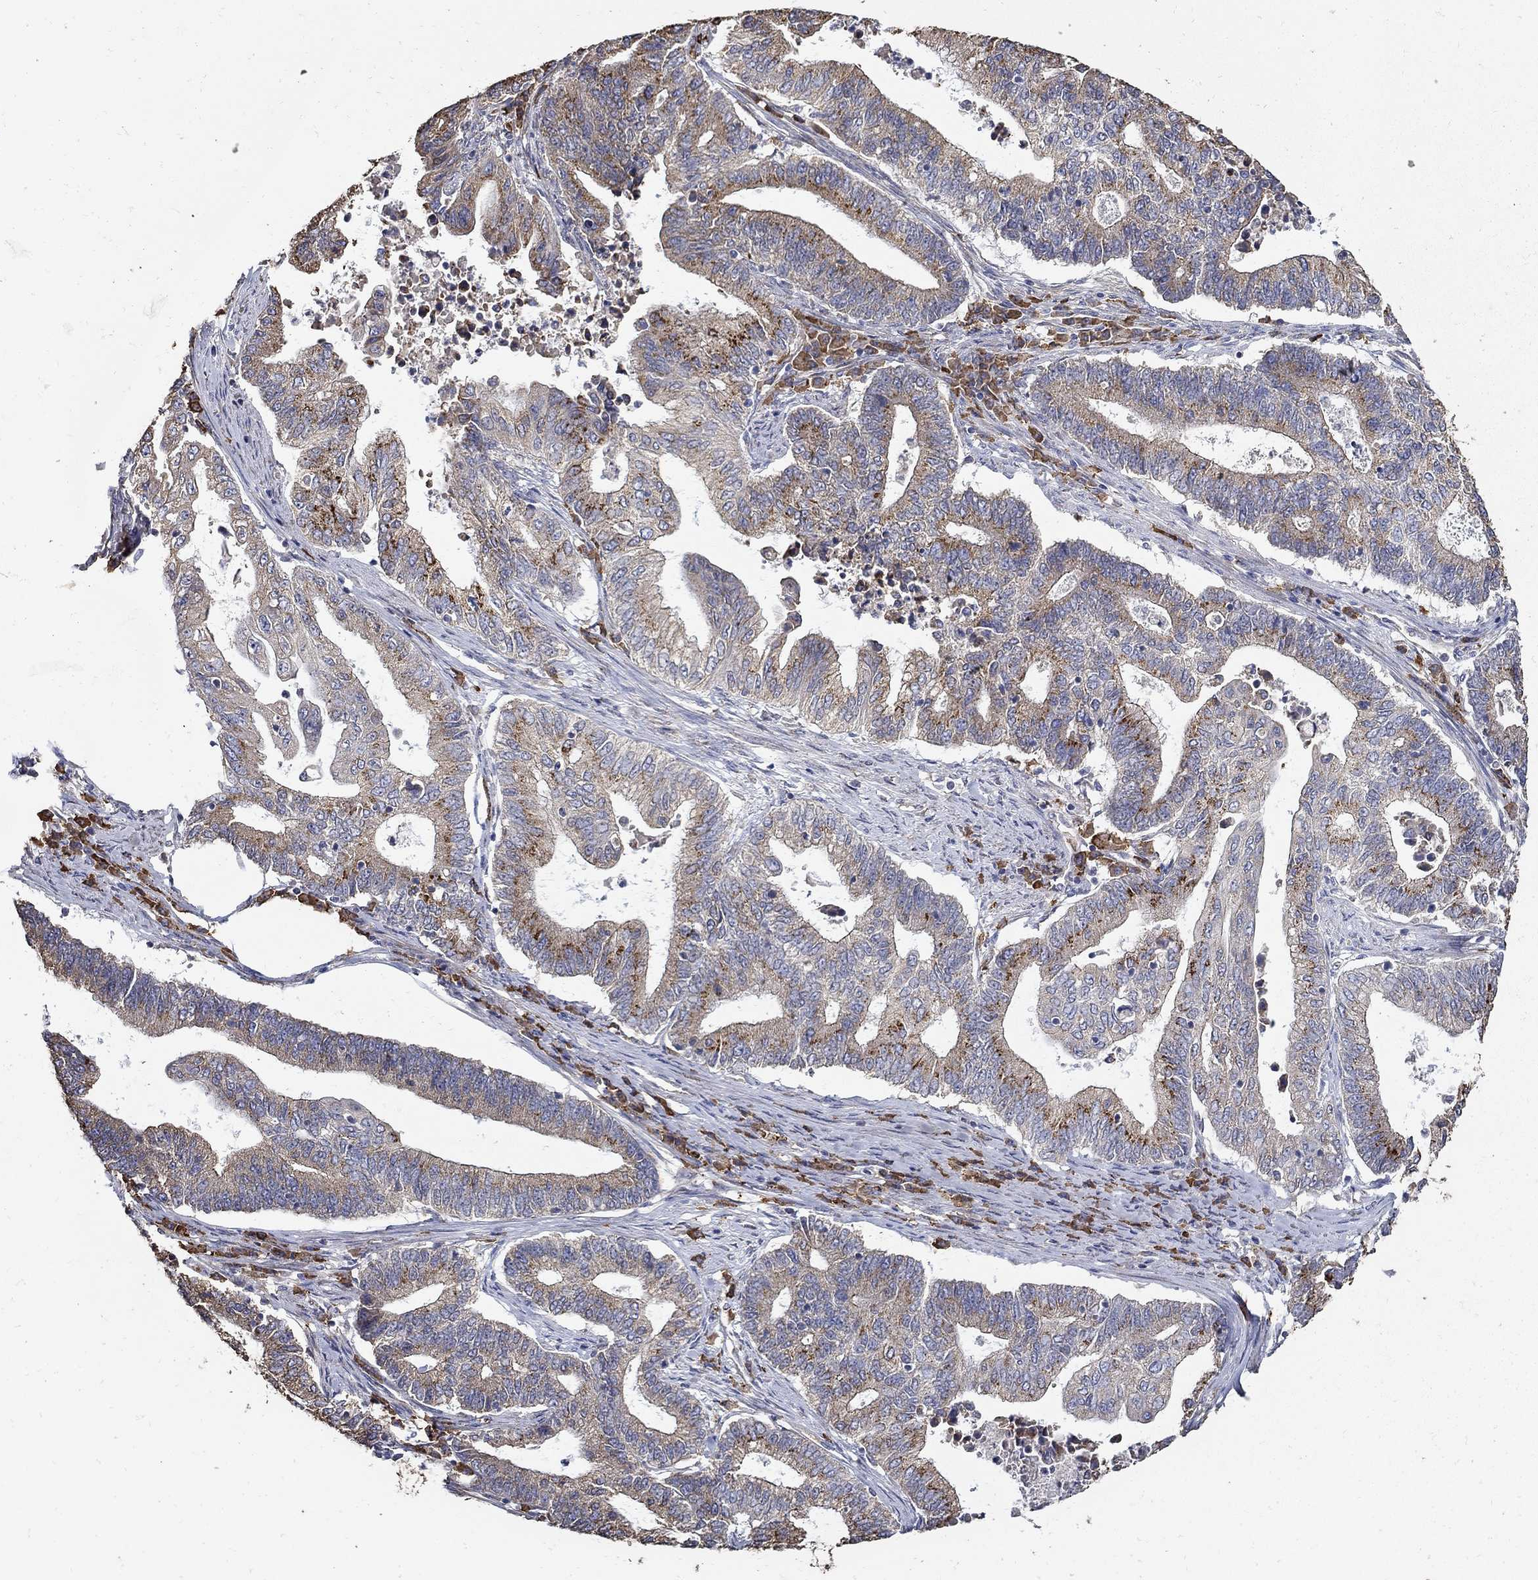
{"staining": {"intensity": "moderate", "quantity": "<25%", "location": "cytoplasmic/membranous"}, "tissue": "endometrial cancer", "cell_type": "Tumor cells", "image_type": "cancer", "snomed": [{"axis": "morphology", "description": "Adenocarcinoma, NOS"}, {"axis": "topography", "description": "Uterus"}, {"axis": "topography", "description": "Endometrium"}], "caption": "Immunohistochemistry of endometrial cancer shows low levels of moderate cytoplasmic/membranous staining in approximately <25% of tumor cells.", "gene": "EMILIN3", "patient": {"sex": "female", "age": 54}}